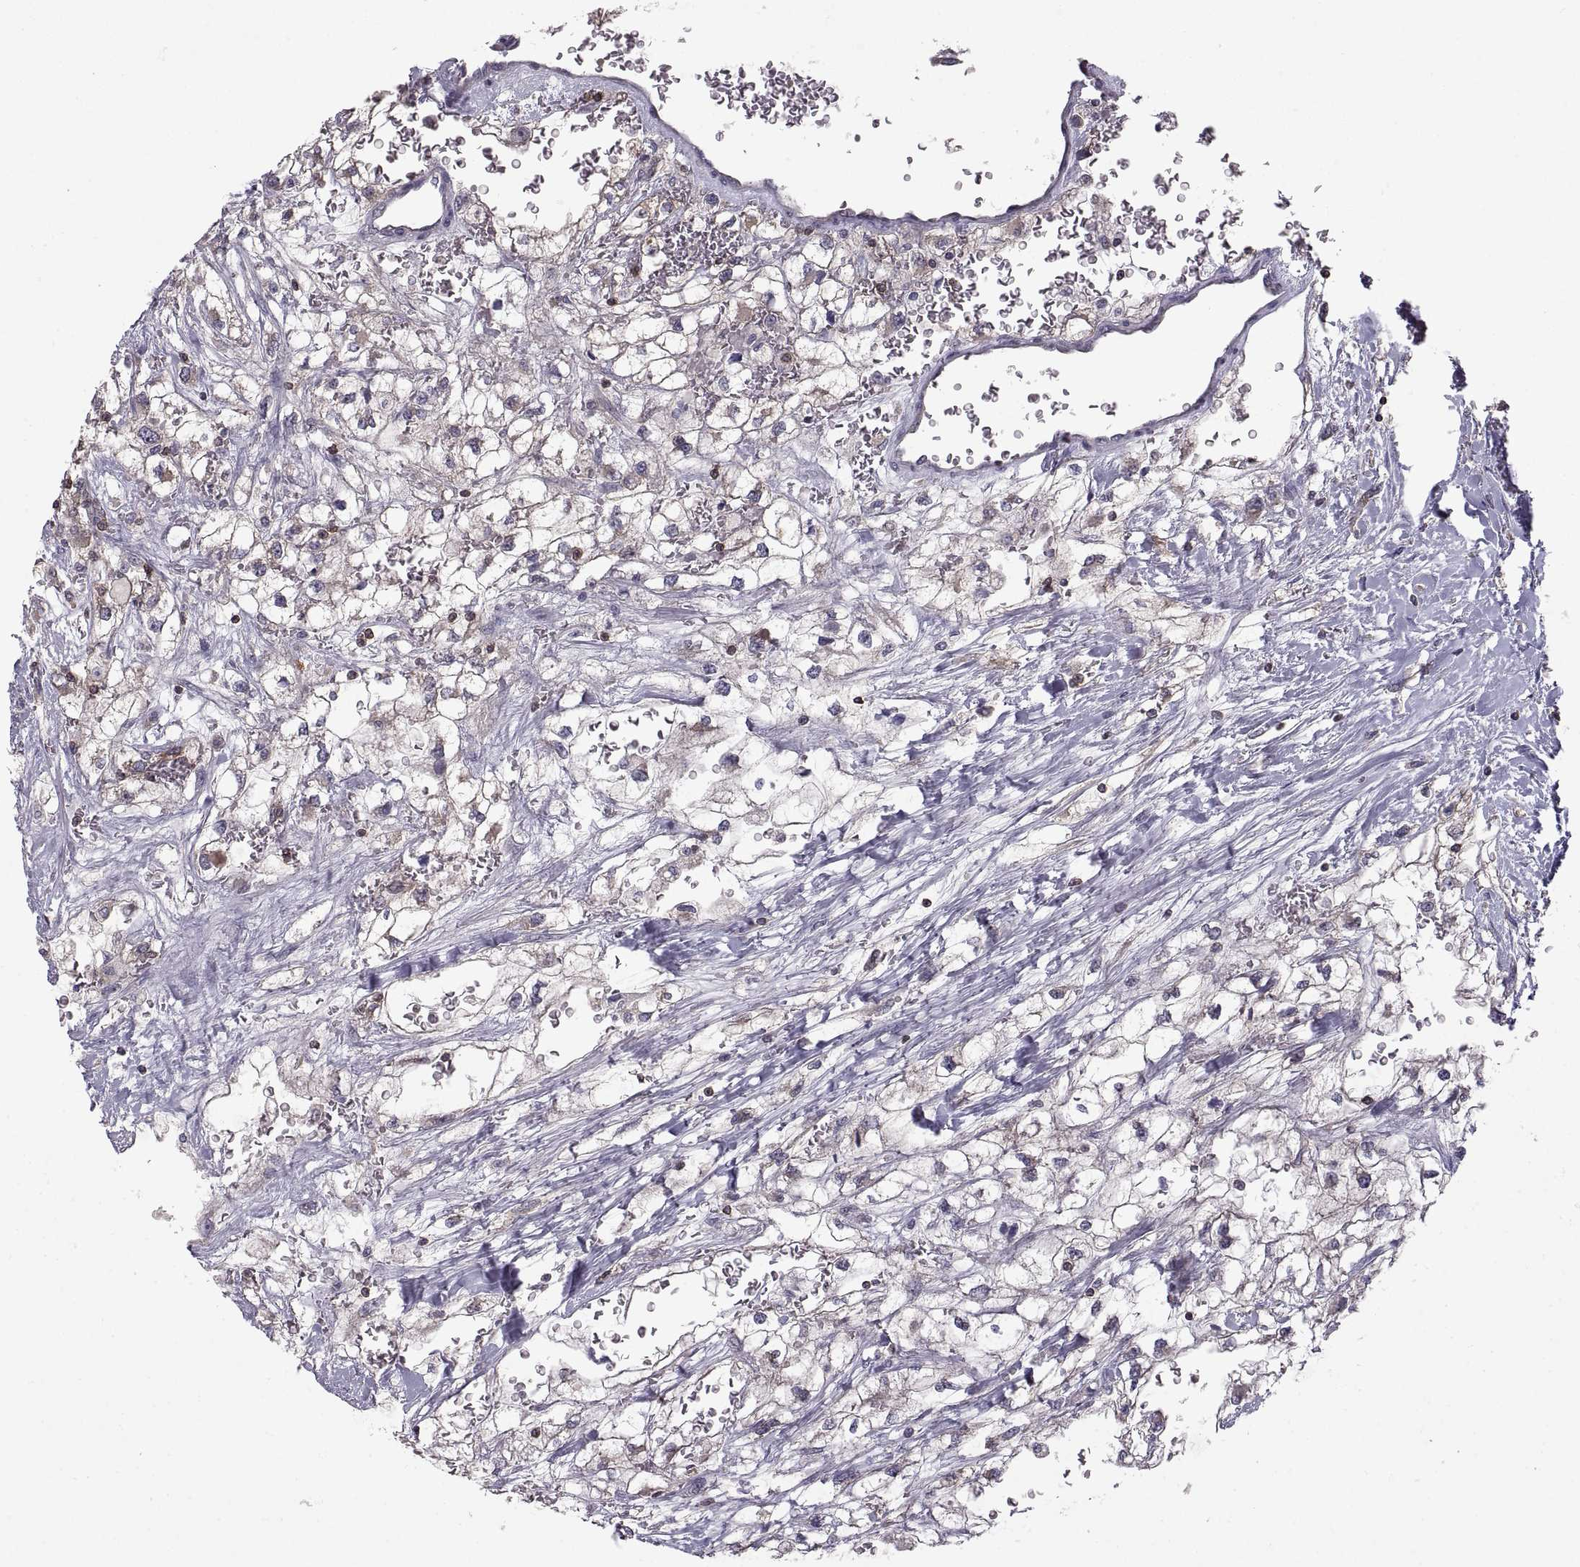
{"staining": {"intensity": "moderate", "quantity": "<25%", "location": "cytoplasmic/membranous"}, "tissue": "renal cancer", "cell_type": "Tumor cells", "image_type": "cancer", "snomed": [{"axis": "morphology", "description": "Adenocarcinoma, NOS"}, {"axis": "topography", "description": "Kidney"}], "caption": "Renal adenocarcinoma stained with a brown dye shows moderate cytoplasmic/membranous positive staining in approximately <25% of tumor cells.", "gene": "EZR", "patient": {"sex": "male", "age": 59}}